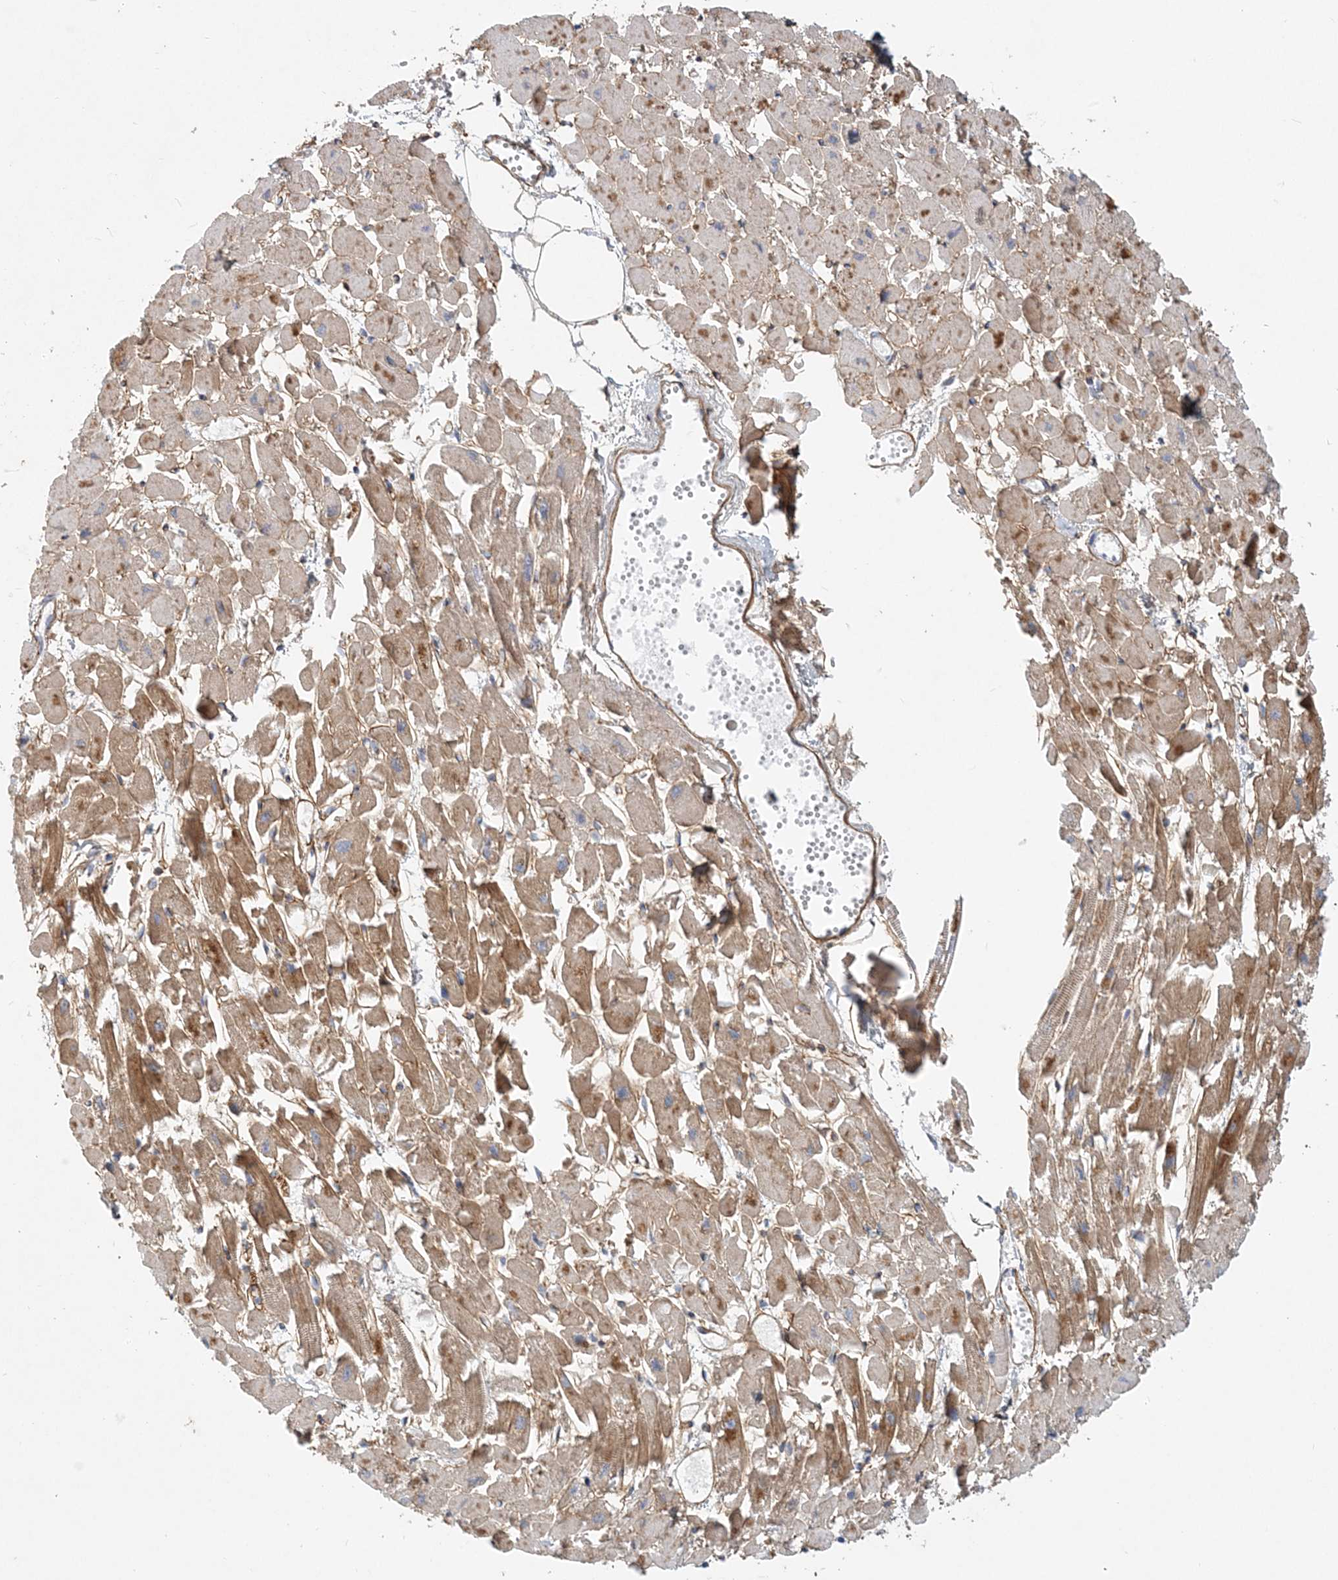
{"staining": {"intensity": "moderate", "quantity": ">75%", "location": "cytoplasmic/membranous"}, "tissue": "heart muscle", "cell_type": "Cardiomyocytes", "image_type": "normal", "snomed": [{"axis": "morphology", "description": "Normal tissue, NOS"}, {"axis": "topography", "description": "Heart"}], "caption": "This histopathology image demonstrates immunohistochemistry (IHC) staining of unremarkable heart muscle, with medium moderate cytoplasmic/membranous expression in approximately >75% of cardiomyocytes.", "gene": "GMPPA", "patient": {"sex": "female", "age": 64}}